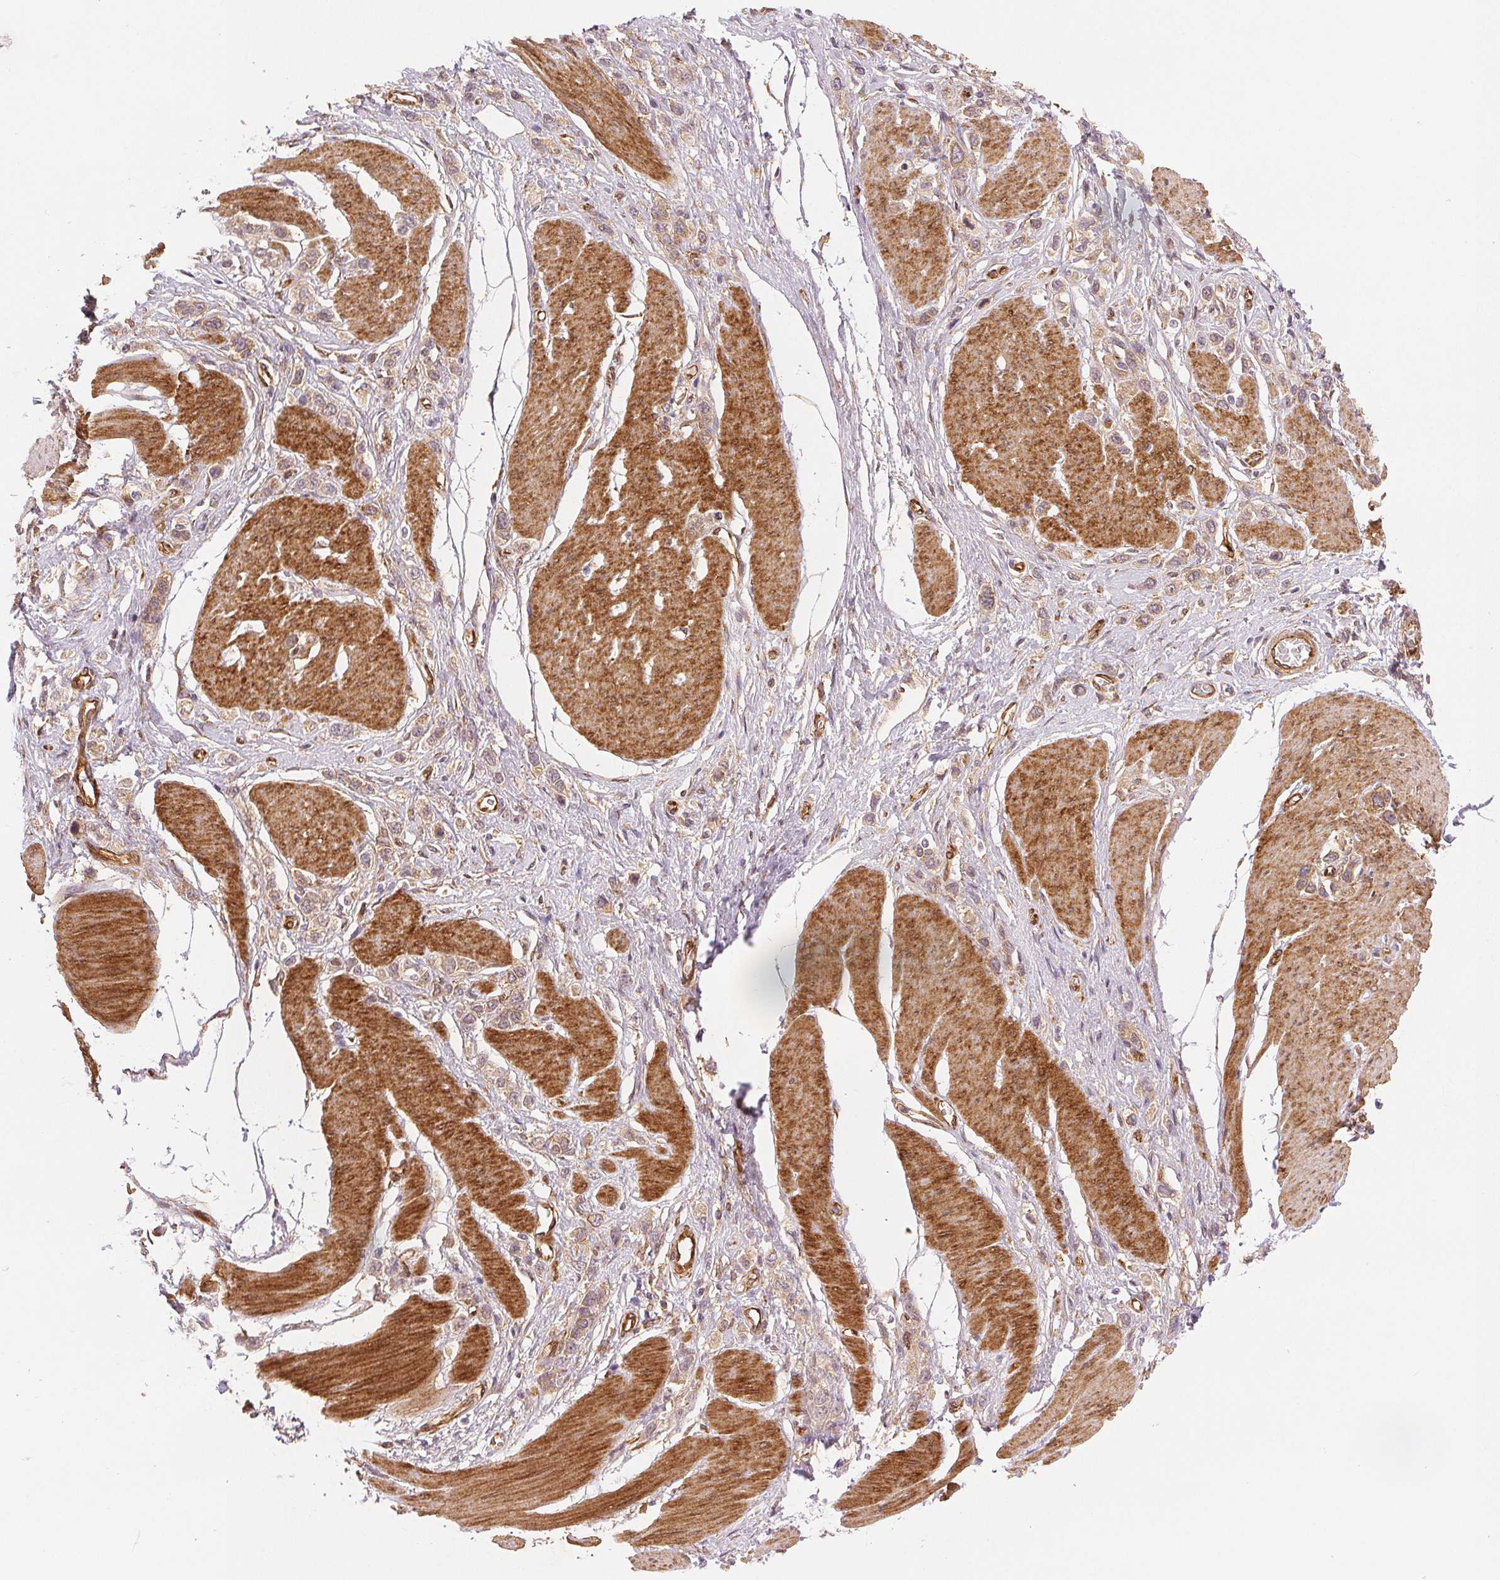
{"staining": {"intensity": "weak", "quantity": ">75%", "location": "cytoplasmic/membranous"}, "tissue": "stomach cancer", "cell_type": "Tumor cells", "image_type": "cancer", "snomed": [{"axis": "morphology", "description": "Adenocarcinoma, NOS"}, {"axis": "topography", "description": "Stomach"}], "caption": "Human stomach cancer stained for a protein (brown) exhibits weak cytoplasmic/membranous positive staining in approximately >75% of tumor cells.", "gene": "DIAPH2", "patient": {"sex": "female", "age": 65}}